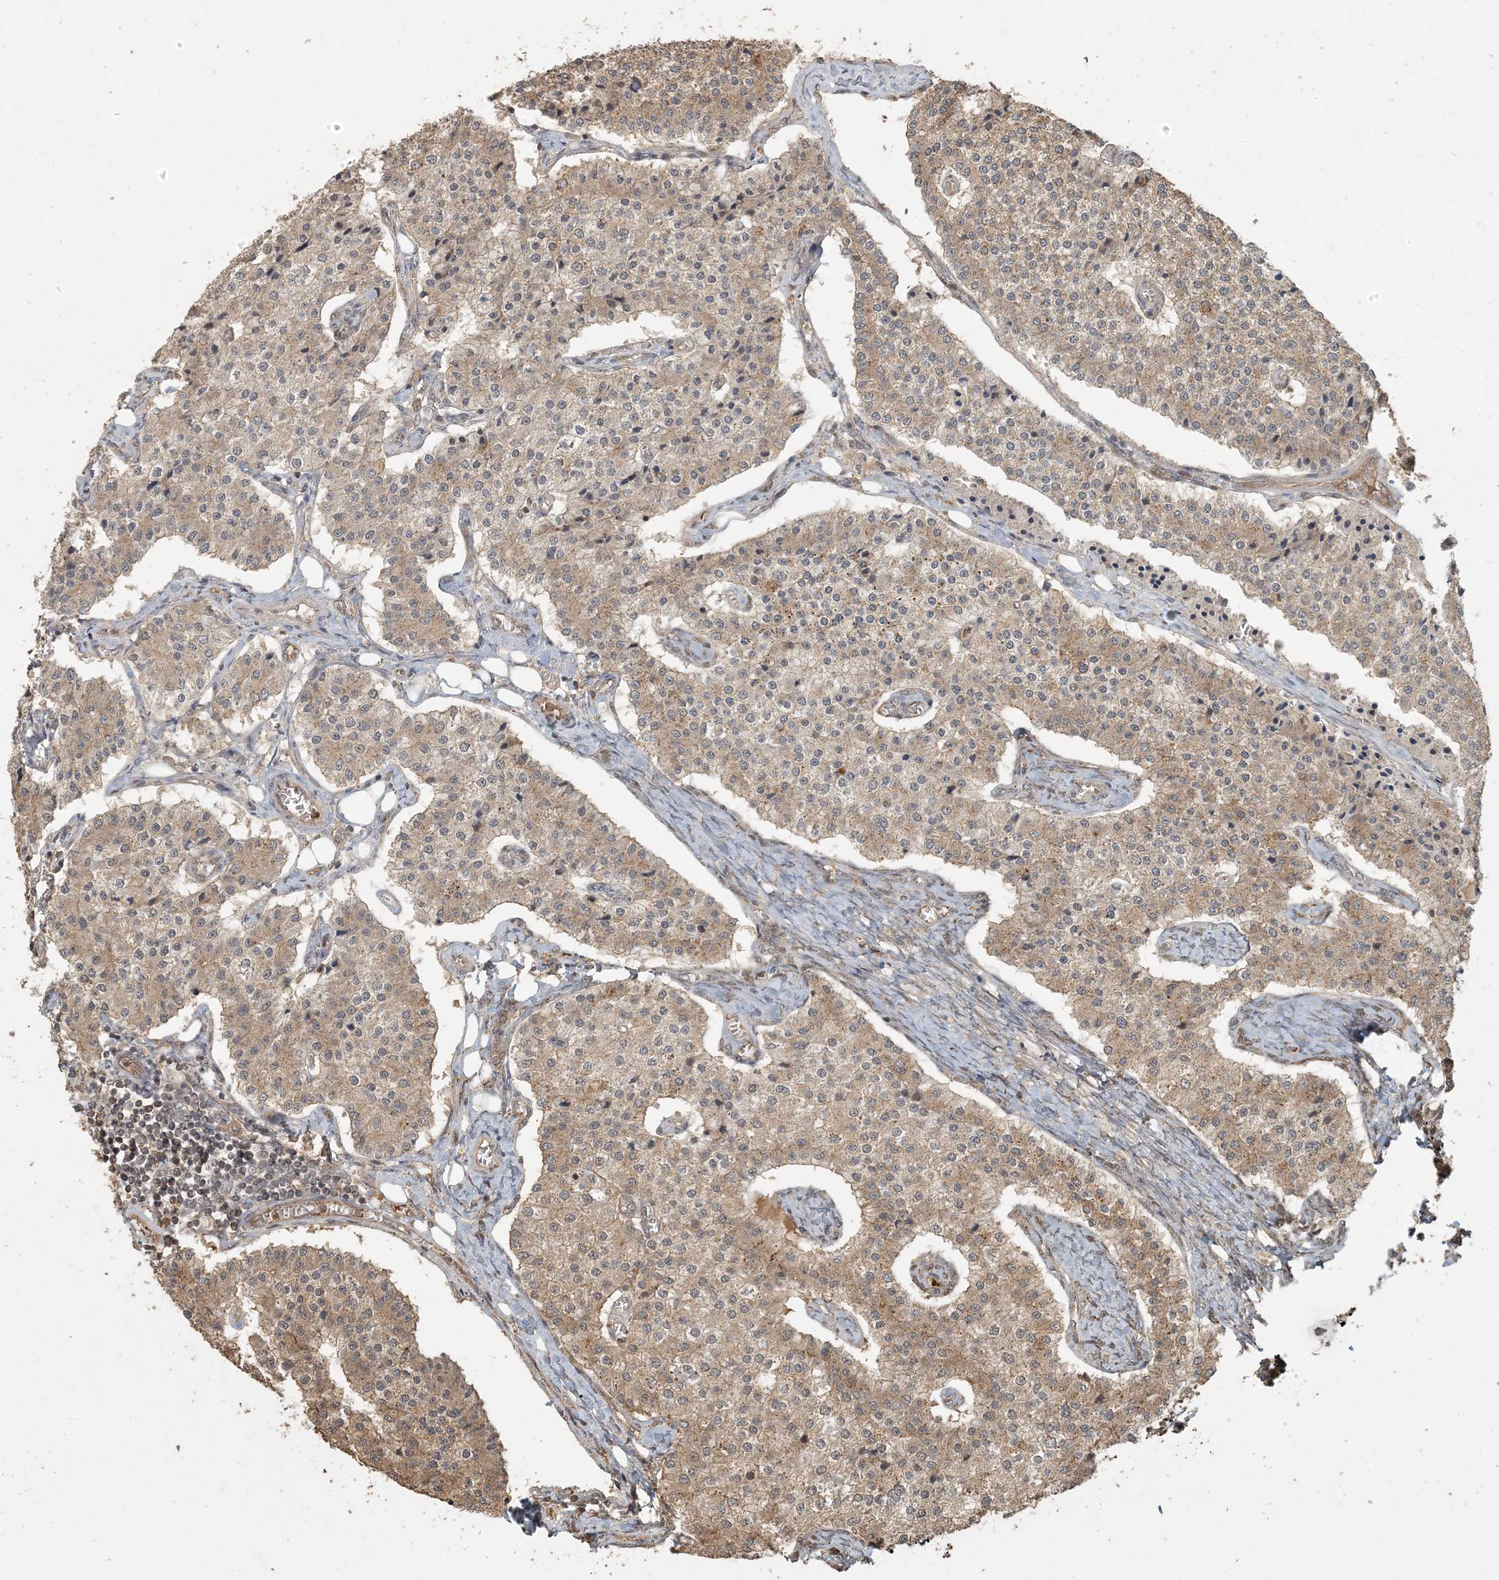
{"staining": {"intensity": "moderate", "quantity": ">75%", "location": "cytoplasmic/membranous"}, "tissue": "carcinoid", "cell_type": "Tumor cells", "image_type": "cancer", "snomed": [{"axis": "morphology", "description": "Carcinoid, malignant, NOS"}, {"axis": "topography", "description": "Colon"}], "caption": "Protein expression analysis of carcinoid reveals moderate cytoplasmic/membranous expression in about >75% of tumor cells.", "gene": "AK9", "patient": {"sex": "female", "age": 52}}